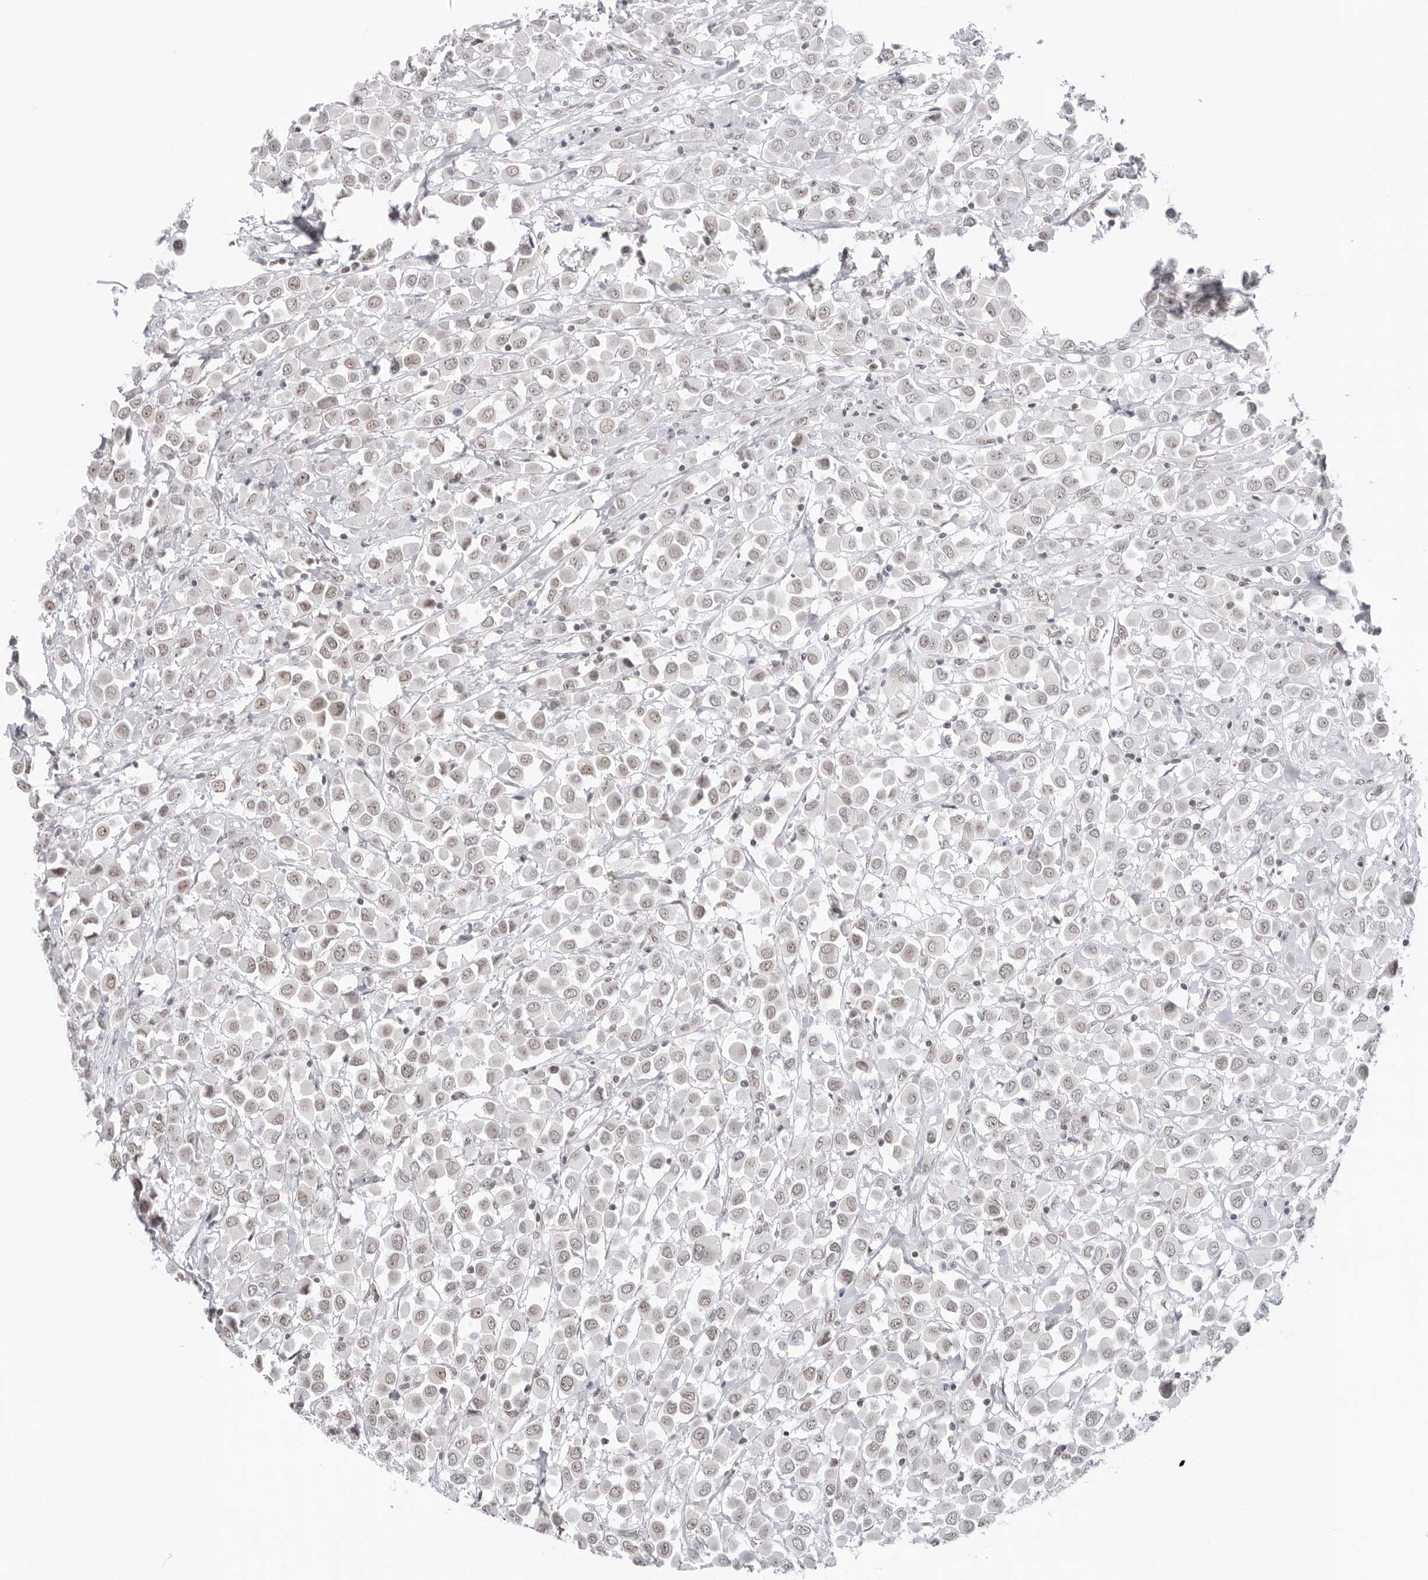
{"staining": {"intensity": "weak", "quantity": "25%-75%", "location": "nuclear"}, "tissue": "breast cancer", "cell_type": "Tumor cells", "image_type": "cancer", "snomed": [{"axis": "morphology", "description": "Duct carcinoma"}, {"axis": "topography", "description": "Breast"}], "caption": "Weak nuclear expression is present in about 25%-75% of tumor cells in invasive ductal carcinoma (breast). (IHC, brightfield microscopy, high magnification).", "gene": "FOXK2", "patient": {"sex": "female", "age": 61}}